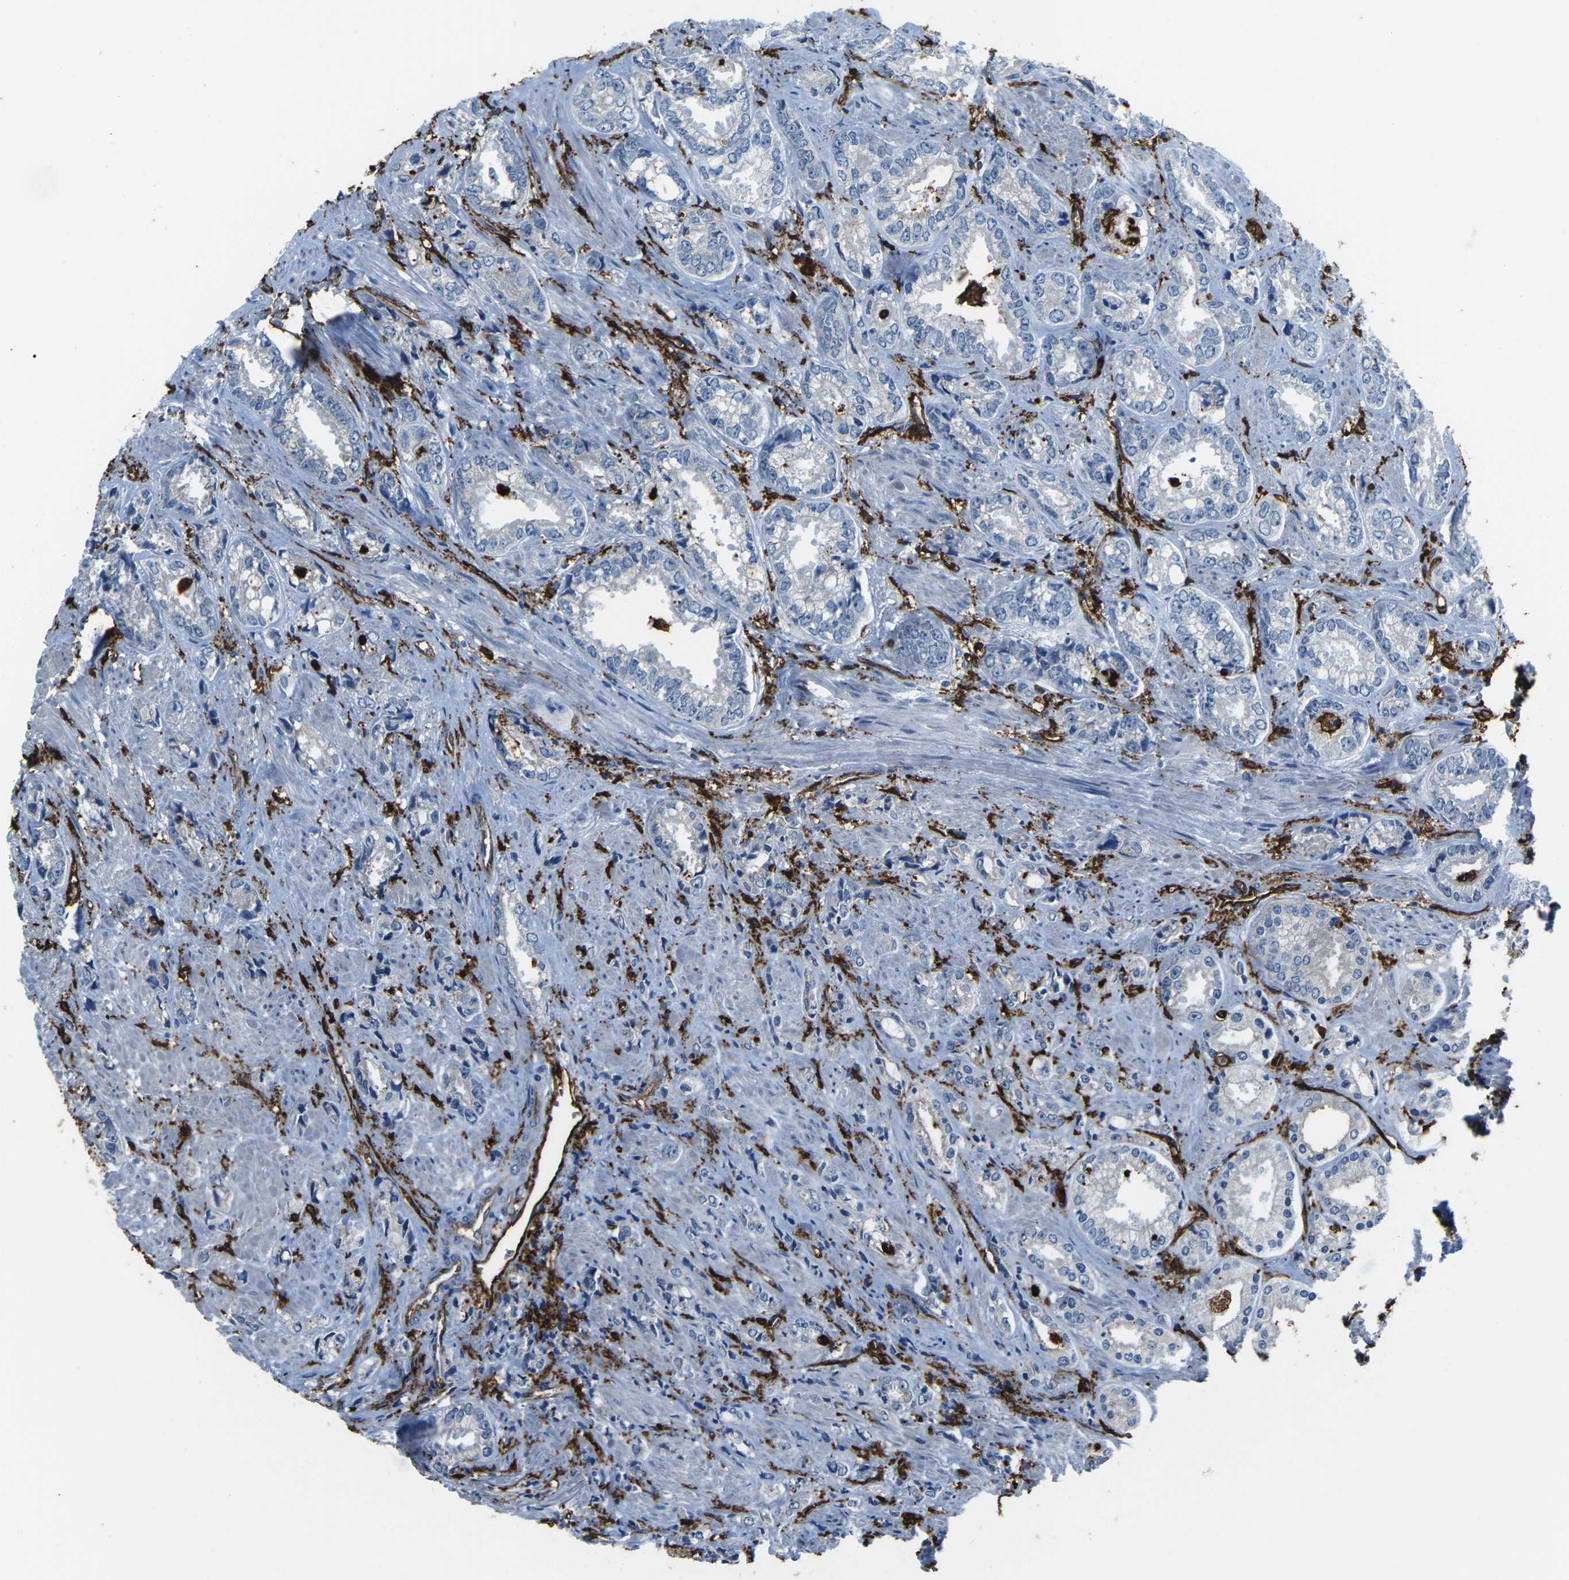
{"staining": {"intensity": "negative", "quantity": "none", "location": "none"}, "tissue": "prostate cancer", "cell_type": "Tumor cells", "image_type": "cancer", "snomed": [{"axis": "morphology", "description": "Adenocarcinoma, High grade"}, {"axis": "topography", "description": "Prostate"}], "caption": "High power microscopy micrograph of an IHC photomicrograph of high-grade adenocarcinoma (prostate), revealing no significant staining in tumor cells.", "gene": "PTPN1", "patient": {"sex": "male", "age": 61}}